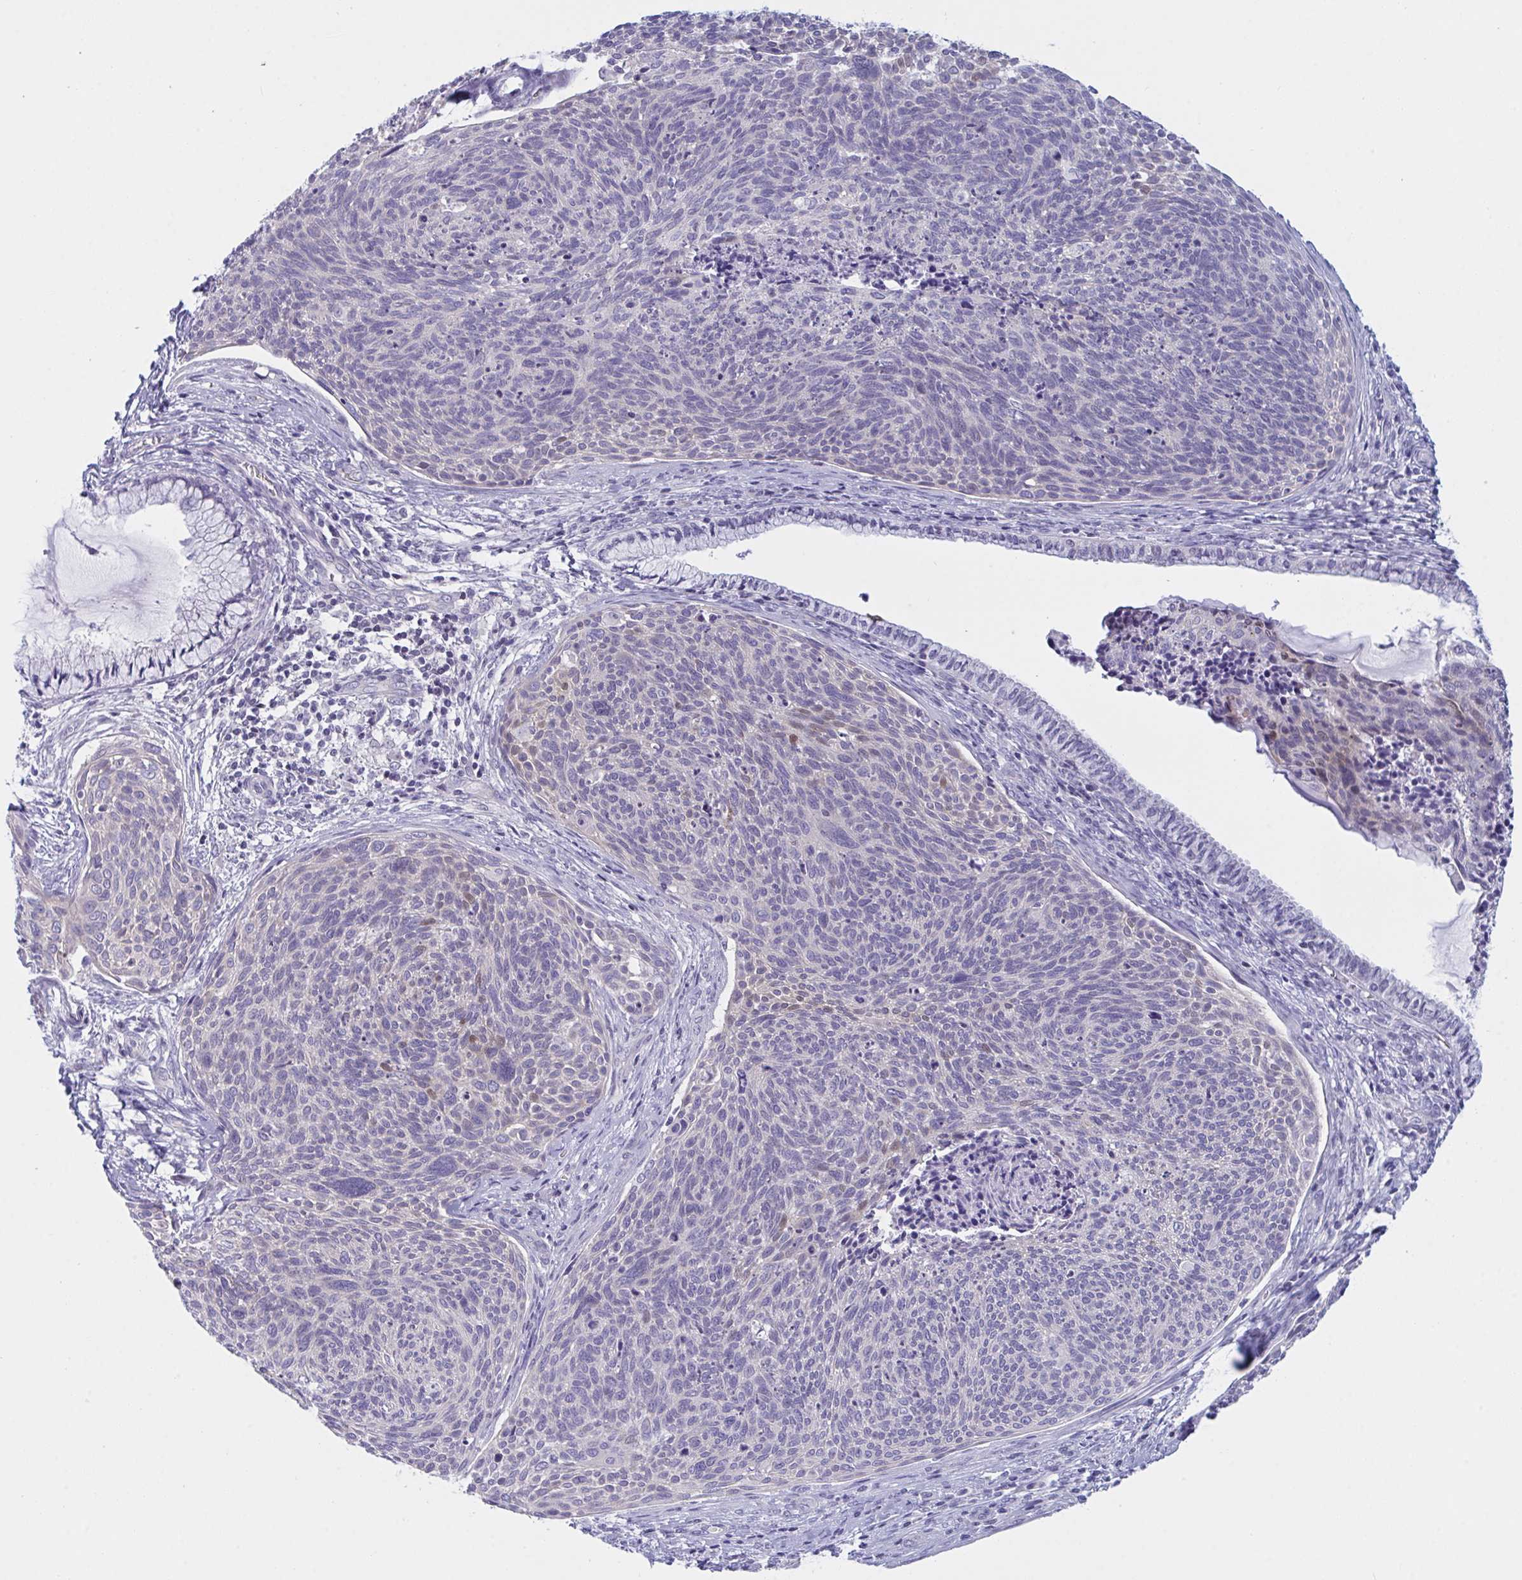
{"staining": {"intensity": "negative", "quantity": "none", "location": "none"}, "tissue": "cervical cancer", "cell_type": "Tumor cells", "image_type": "cancer", "snomed": [{"axis": "morphology", "description": "Squamous cell carcinoma, NOS"}, {"axis": "topography", "description": "Cervix"}], "caption": "A histopathology image of squamous cell carcinoma (cervical) stained for a protein exhibits no brown staining in tumor cells.", "gene": "NAA30", "patient": {"sex": "female", "age": 49}}